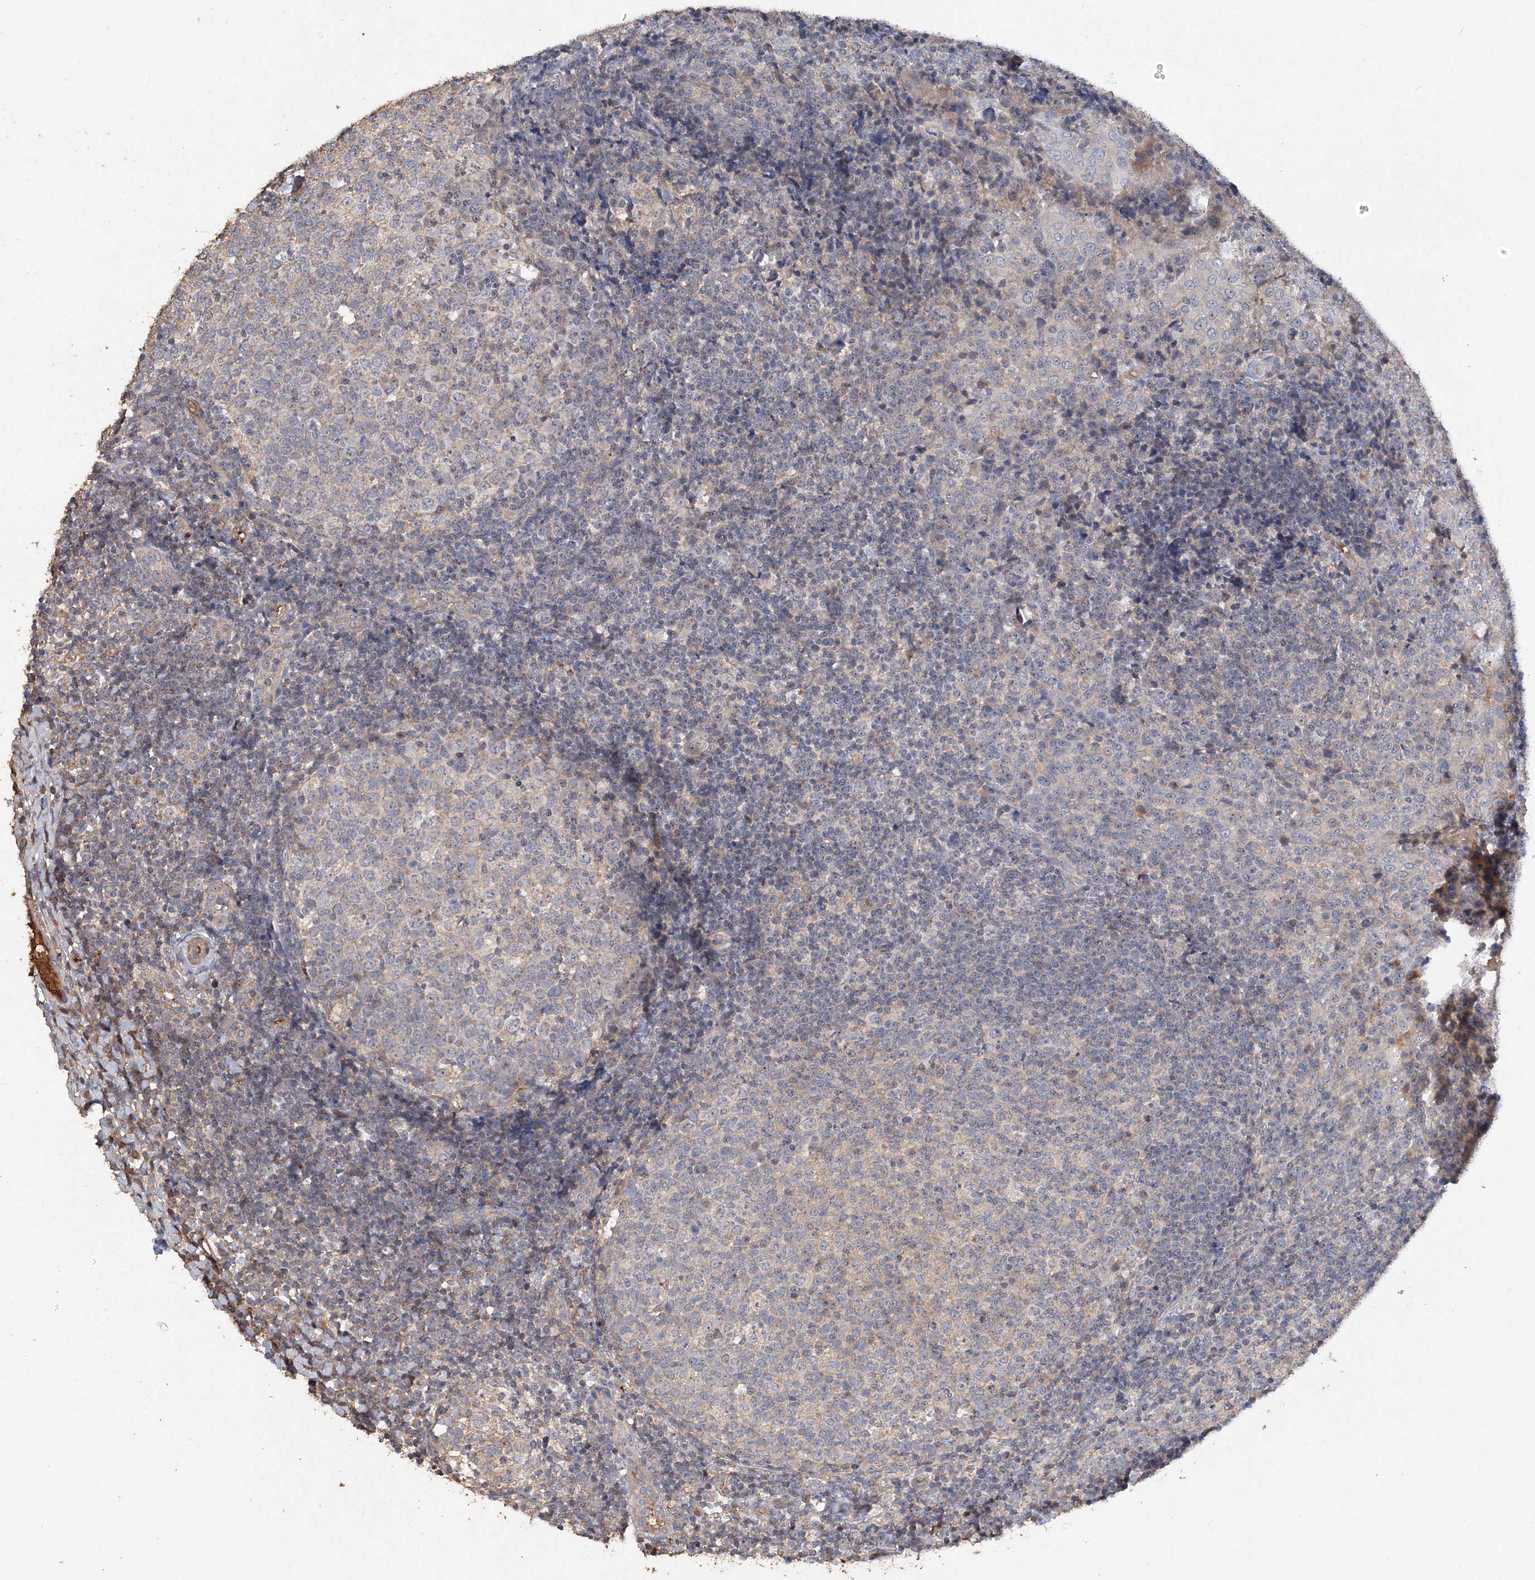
{"staining": {"intensity": "weak", "quantity": "<25%", "location": "cytoplasmic/membranous"}, "tissue": "tonsil", "cell_type": "Germinal center cells", "image_type": "normal", "snomed": [{"axis": "morphology", "description": "Normal tissue, NOS"}, {"axis": "topography", "description": "Tonsil"}], "caption": "Tonsil was stained to show a protein in brown. There is no significant positivity in germinal center cells. Brightfield microscopy of IHC stained with DAB (brown) and hematoxylin (blue), captured at high magnification.", "gene": "GRINA", "patient": {"sex": "female", "age": 19}}